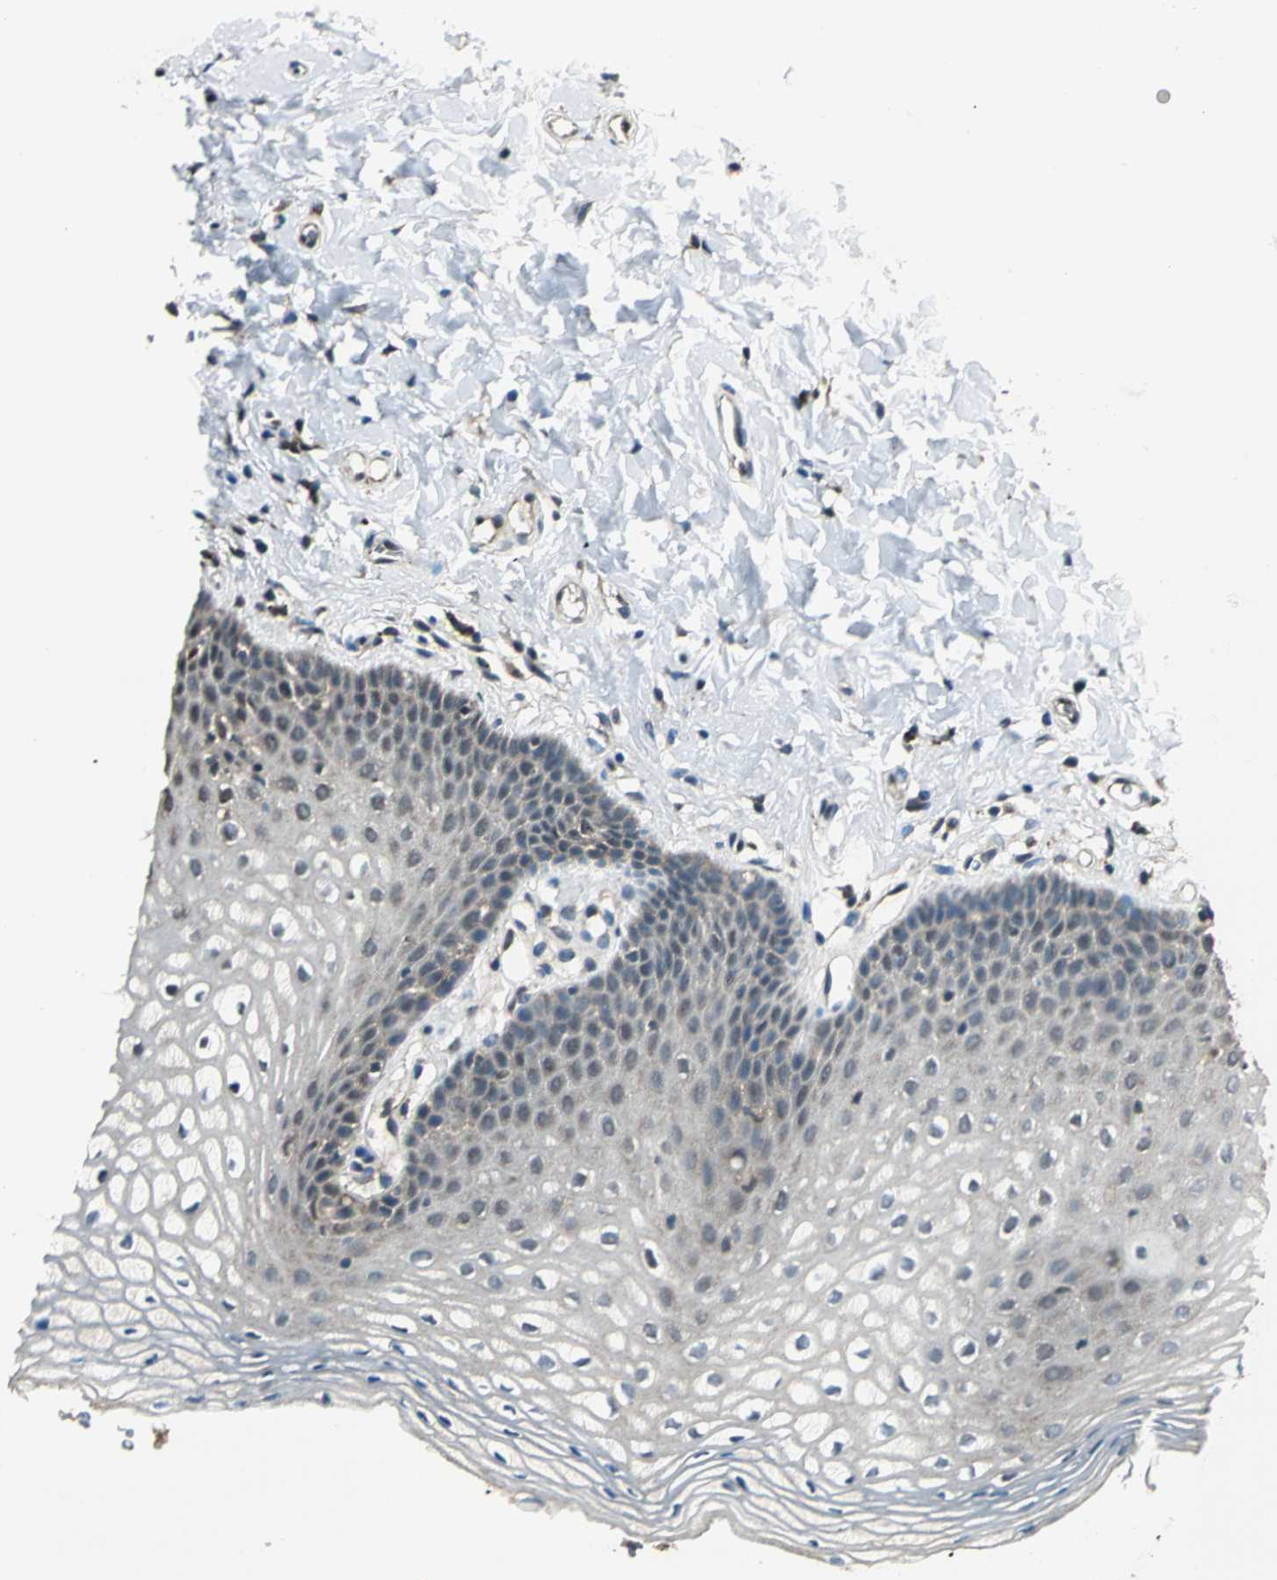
{"staining": {"intensity": "weak", "quantity": "<25%", "location": "cytoplasmic/membranous"}, "tissue": "vagina", "cell_type": "Squamous epithelial cells", "image_type": "normal", "snomed": [{"axis": "morphology", "description": "Normal tissue, NOS"}, {"axis": "topography", "description": "Vagina"}], "caption": "Immunohistochemistry (IHC) histopathology image of normal vagina: human vagina stained with DAB shows no significant protein positivity in squamous epithelial cells. (Brightfield microscopy of DAB (3,3'-diaminobenzidine) immunohistochemistry (IHC) at high magnification).", "gene": "PPP1R13L", "patient": {"sex": "female", "age": 55}}